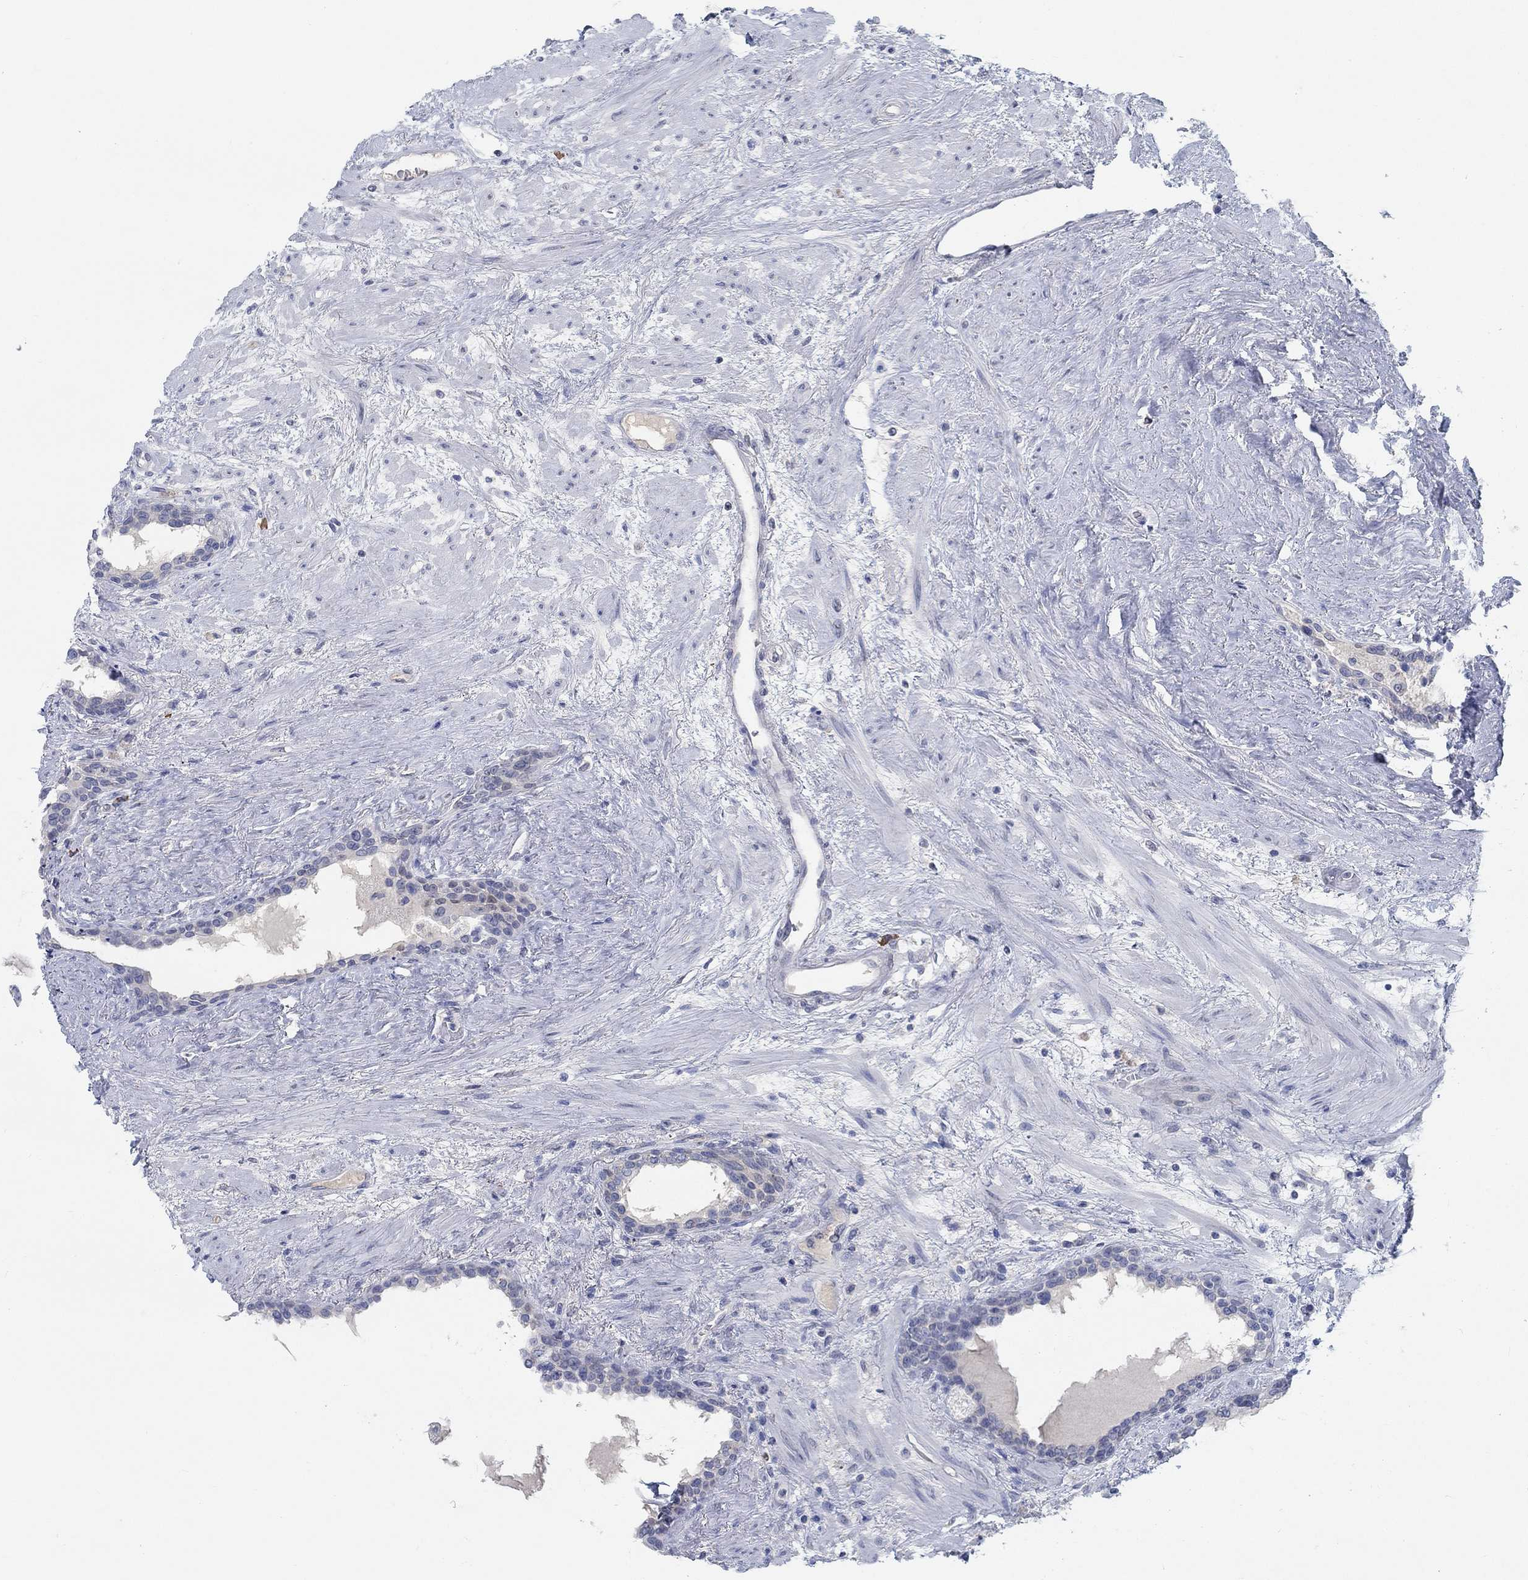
{"staining": {"intensity": "negative", "quantity": "none", "location": "none"}, "tissue": "prostate", "cell_type": "Glandular cells", "image_type": "normal", "snomed": [{"axis": "morphology", "description": "Normal tissue, NOS"}, {"axis": "topography", "description": "Prostate"}], "caption": "Protein analysis of normal prostate exhibits no significant positivity in glandular cells. (DAB immunohistochemistry (IHC), high magnification).", "gene": "TEKT4", "patient": {"sex": "male", "age": 63}}